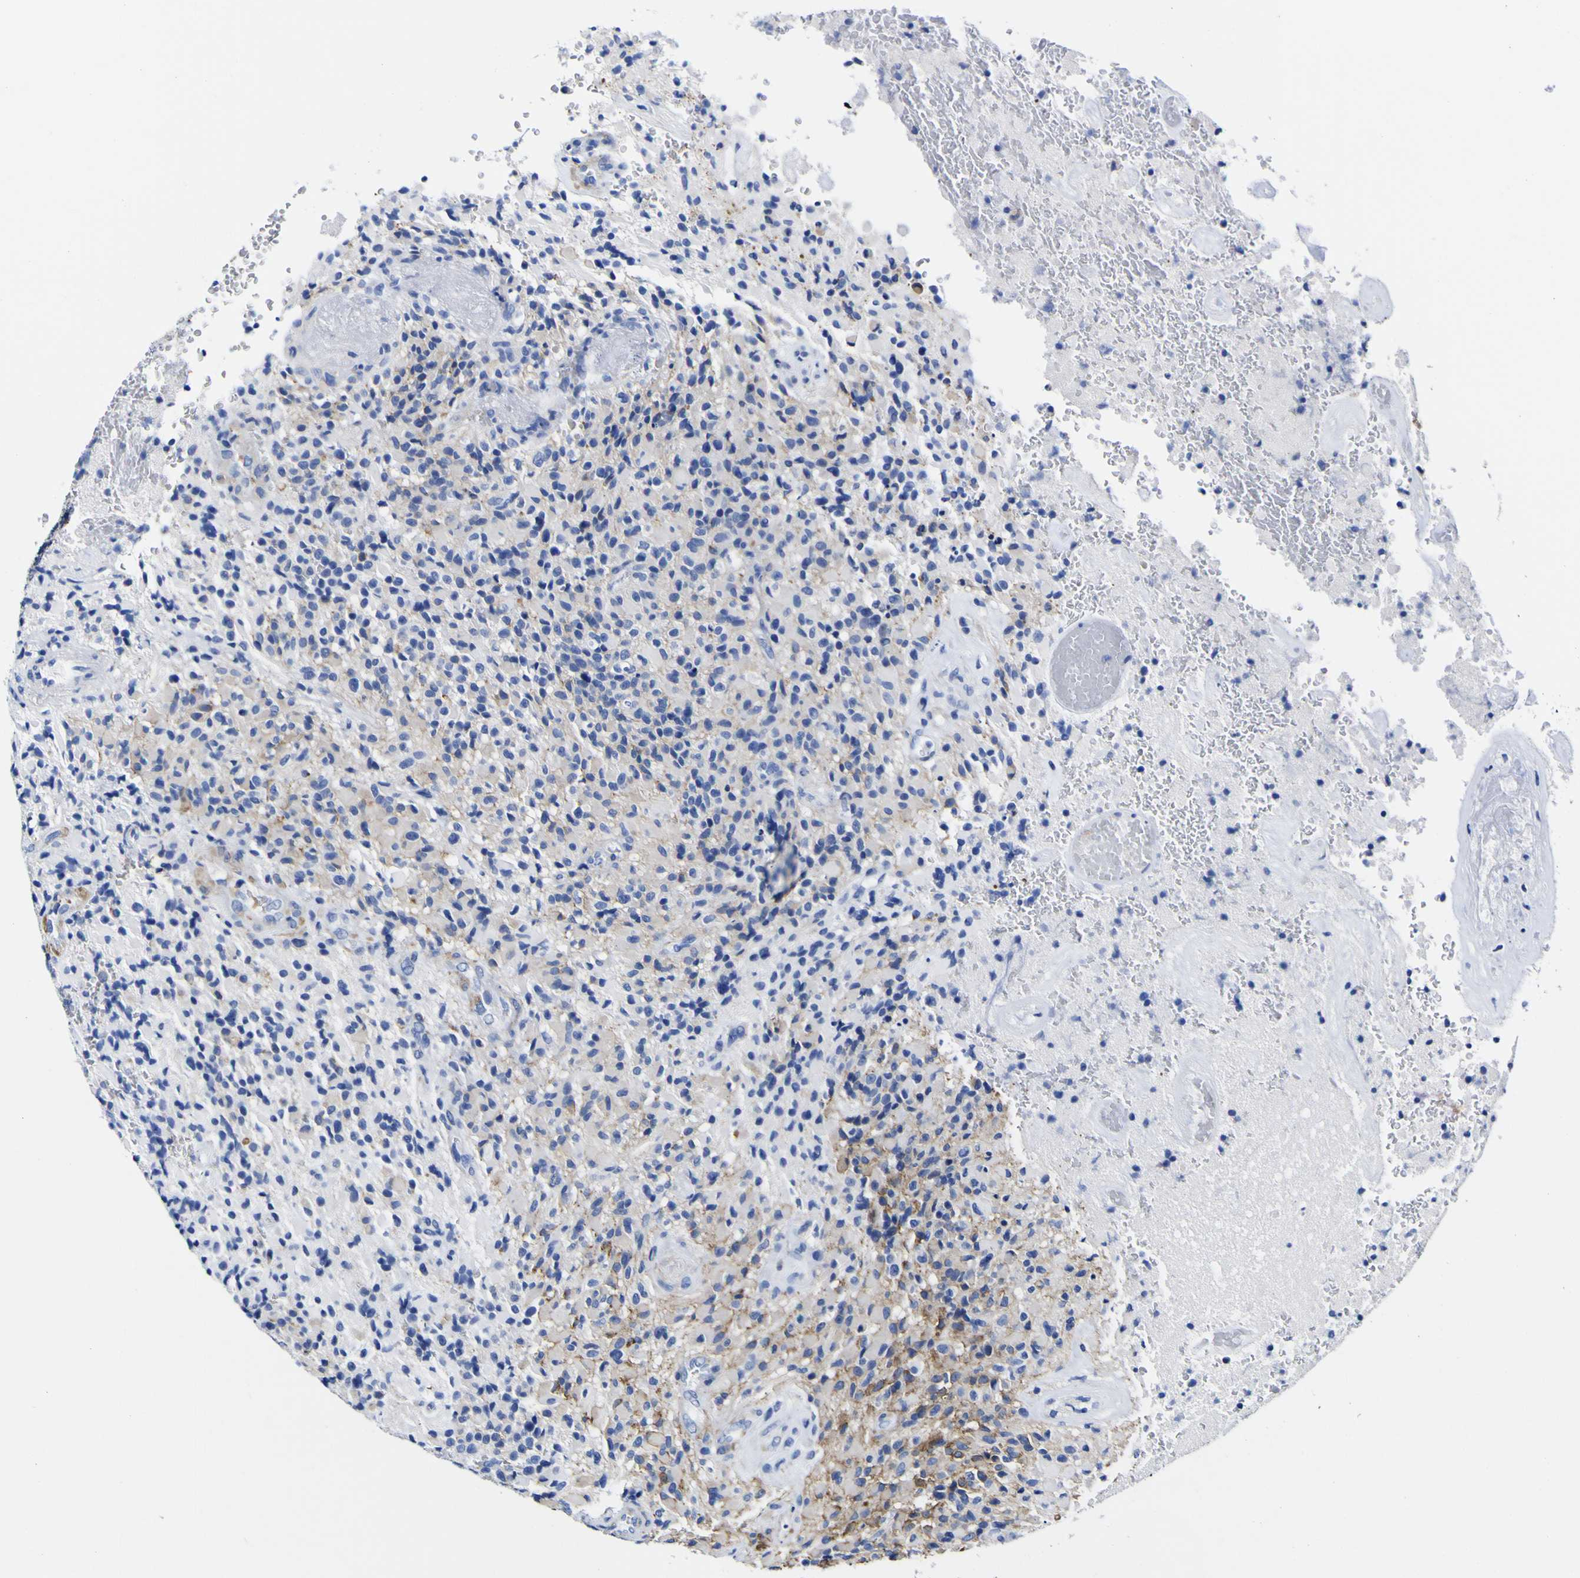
{"staining": {"intensity": "moderate", "quantity": "<25%", "location": "cytoplasmic/membranous"}, "tissue": "glioma", "cell_type": "Tumor cells", "image_type": "cancer", "snomed": [{"axis": "morphology", "description": "Glioma, malignant, High grade"}, {"axis": "topography", "description": "Brain"}], "caption": "Moderate cytoplasmic/membranous positivity is seen in approximately <25% of tumor cells in malignant high-grade glioma. (Stains: DAB in brown, nuclei in blue, Microscopy: brightfield microscopy at high magnification).", "gene": "HLA-DQA1", "patient": {"sex": "male", "age": 71}}